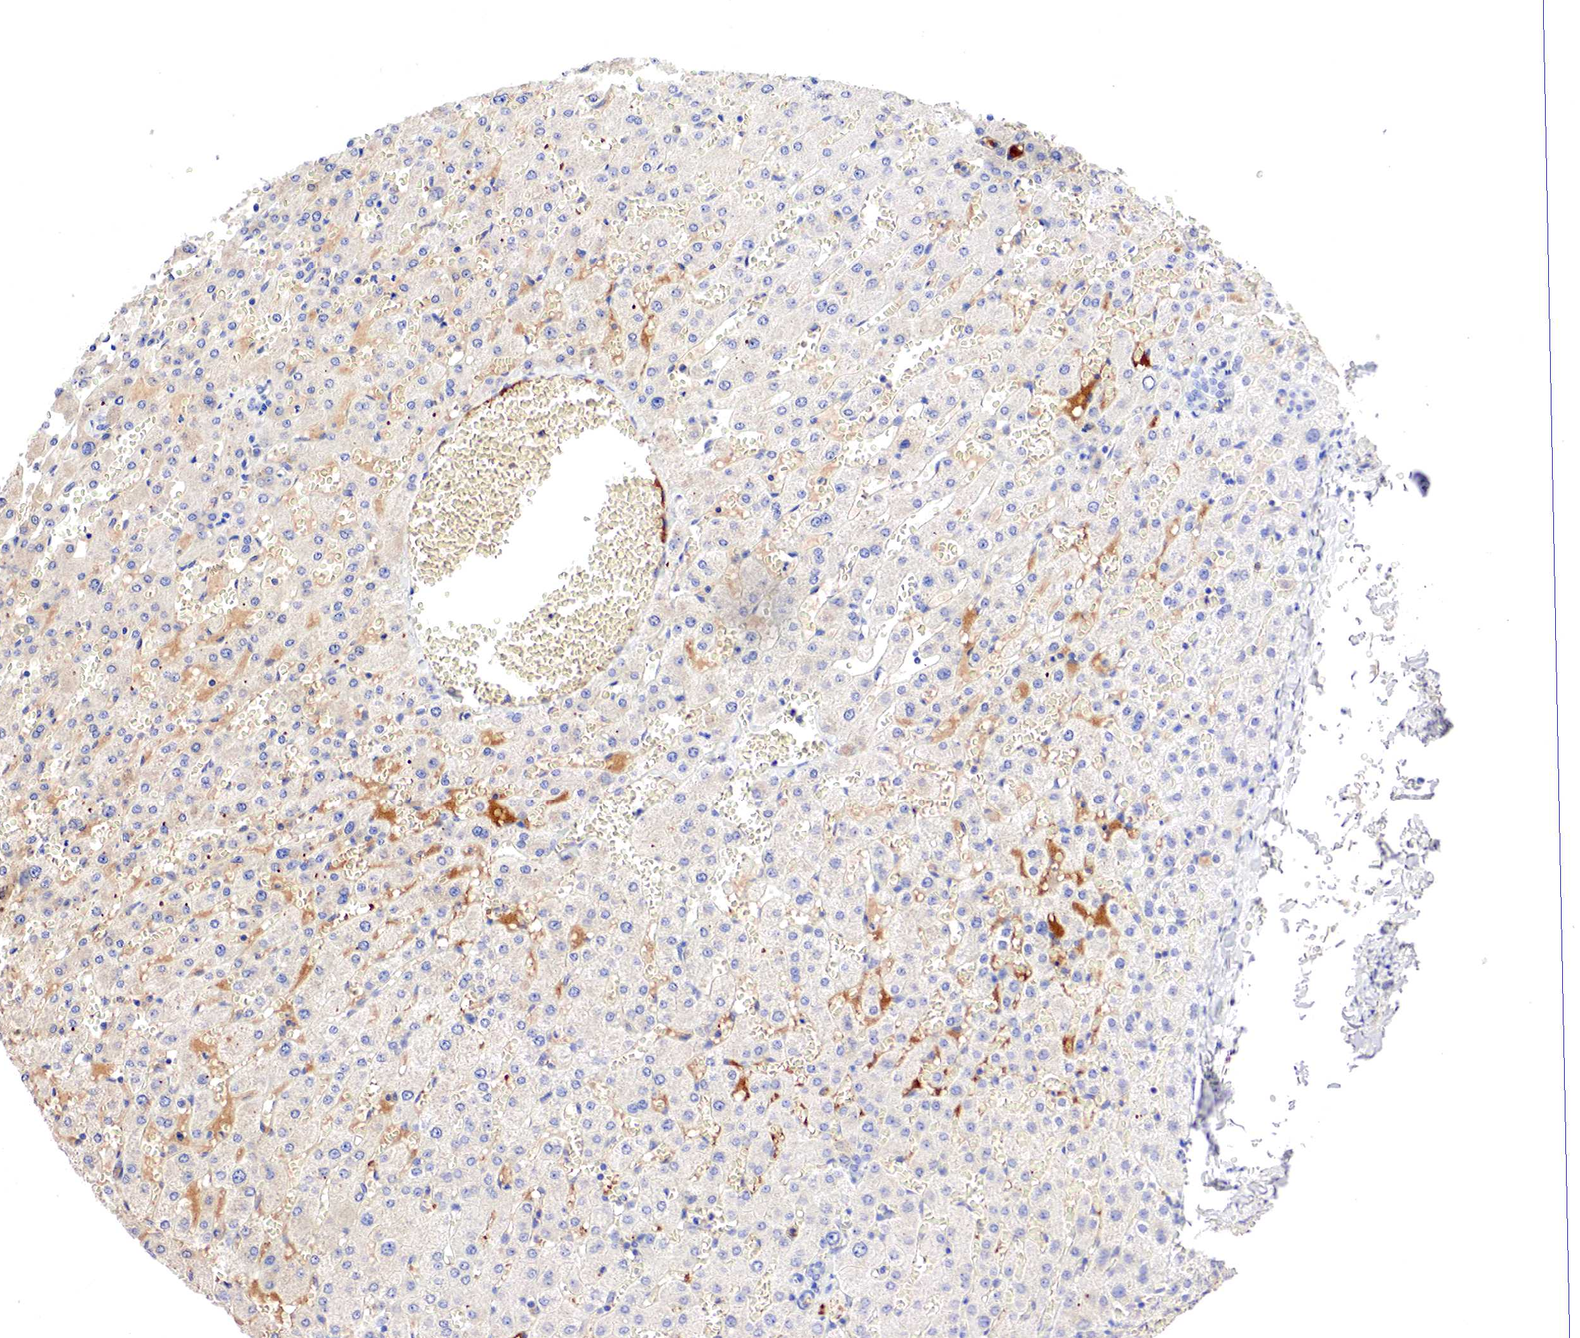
{"staining": {"intensity": "negative", "quantity": "none", "location": "none"}, "tissue": "liver", "cell_type": "Cholangiocytes", "image_type": "normal", "snomed": [{"axis": "morphology", "description": "Normal tissue, NOS"}, {"axis": "topography", "description": "Liver"}], "caption": "This is a histopathology image of immunohistochemistry staining of unremarkable liver, which shows no positivity in cholangiocytes.", "gene": "GATA1", "patient": {"sex": "female", "age": 30}}